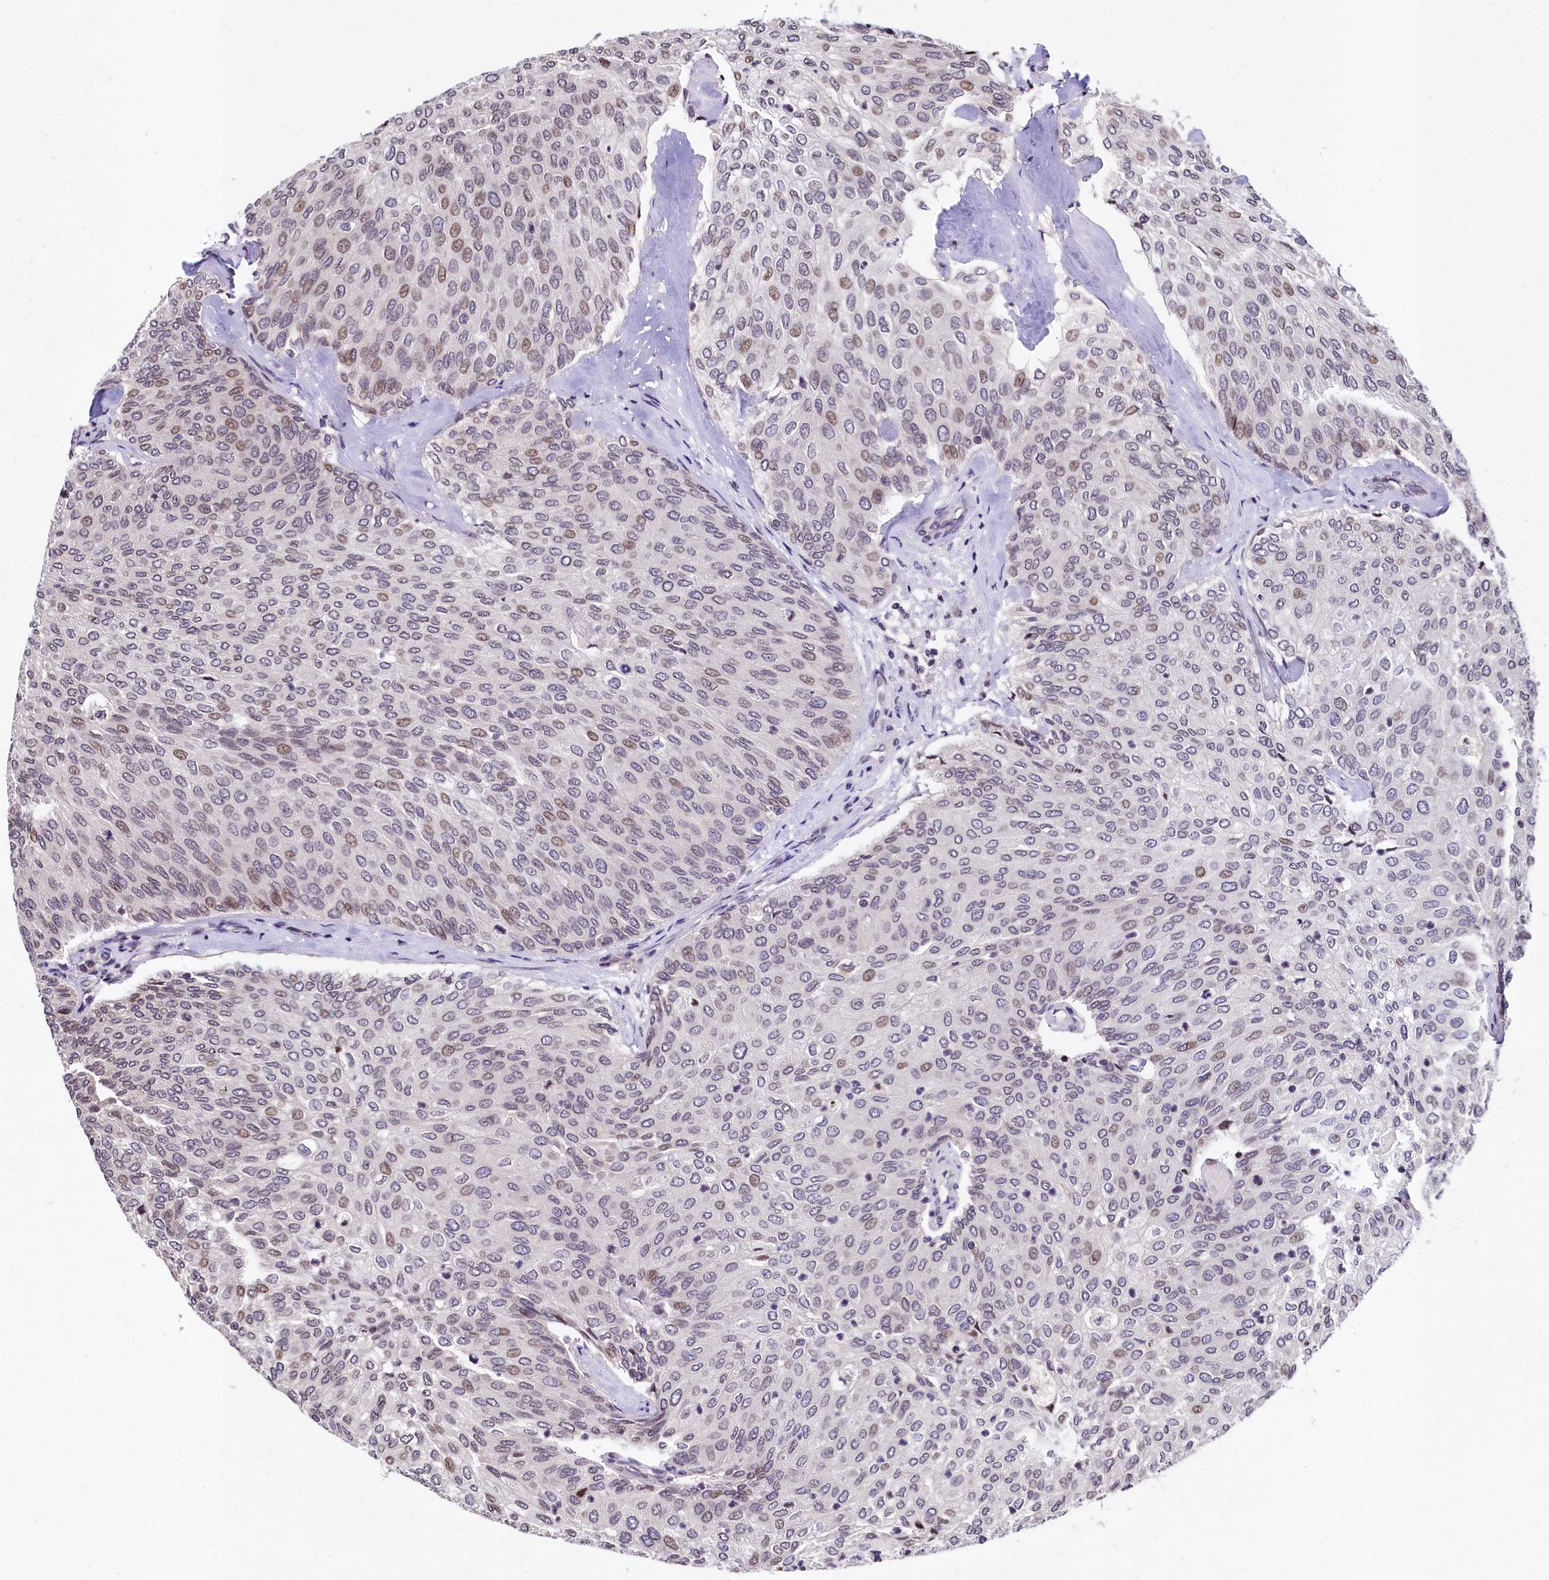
{"staining": {"intensity": "moderate", "quantity": "25%-75%", "location": "nuclear"}, "tissue": "urothelial cancer", "cell_type": "Tumor cells", "image_type": "cancer", "snomed": [{"axis": "morphology", "description": "Urothelial carcinoma, Low grade"}, {"axis": "topography", "description": "Urinary bladder"}], "caption": "There is medium levels of moderate nuclear positivity in tumor cells of urothelial cancer, as demonstrated by immunohistochemical staining (brown color).", "gene": "FAM217B", "patient": {"sex": "female", "age": 79}}